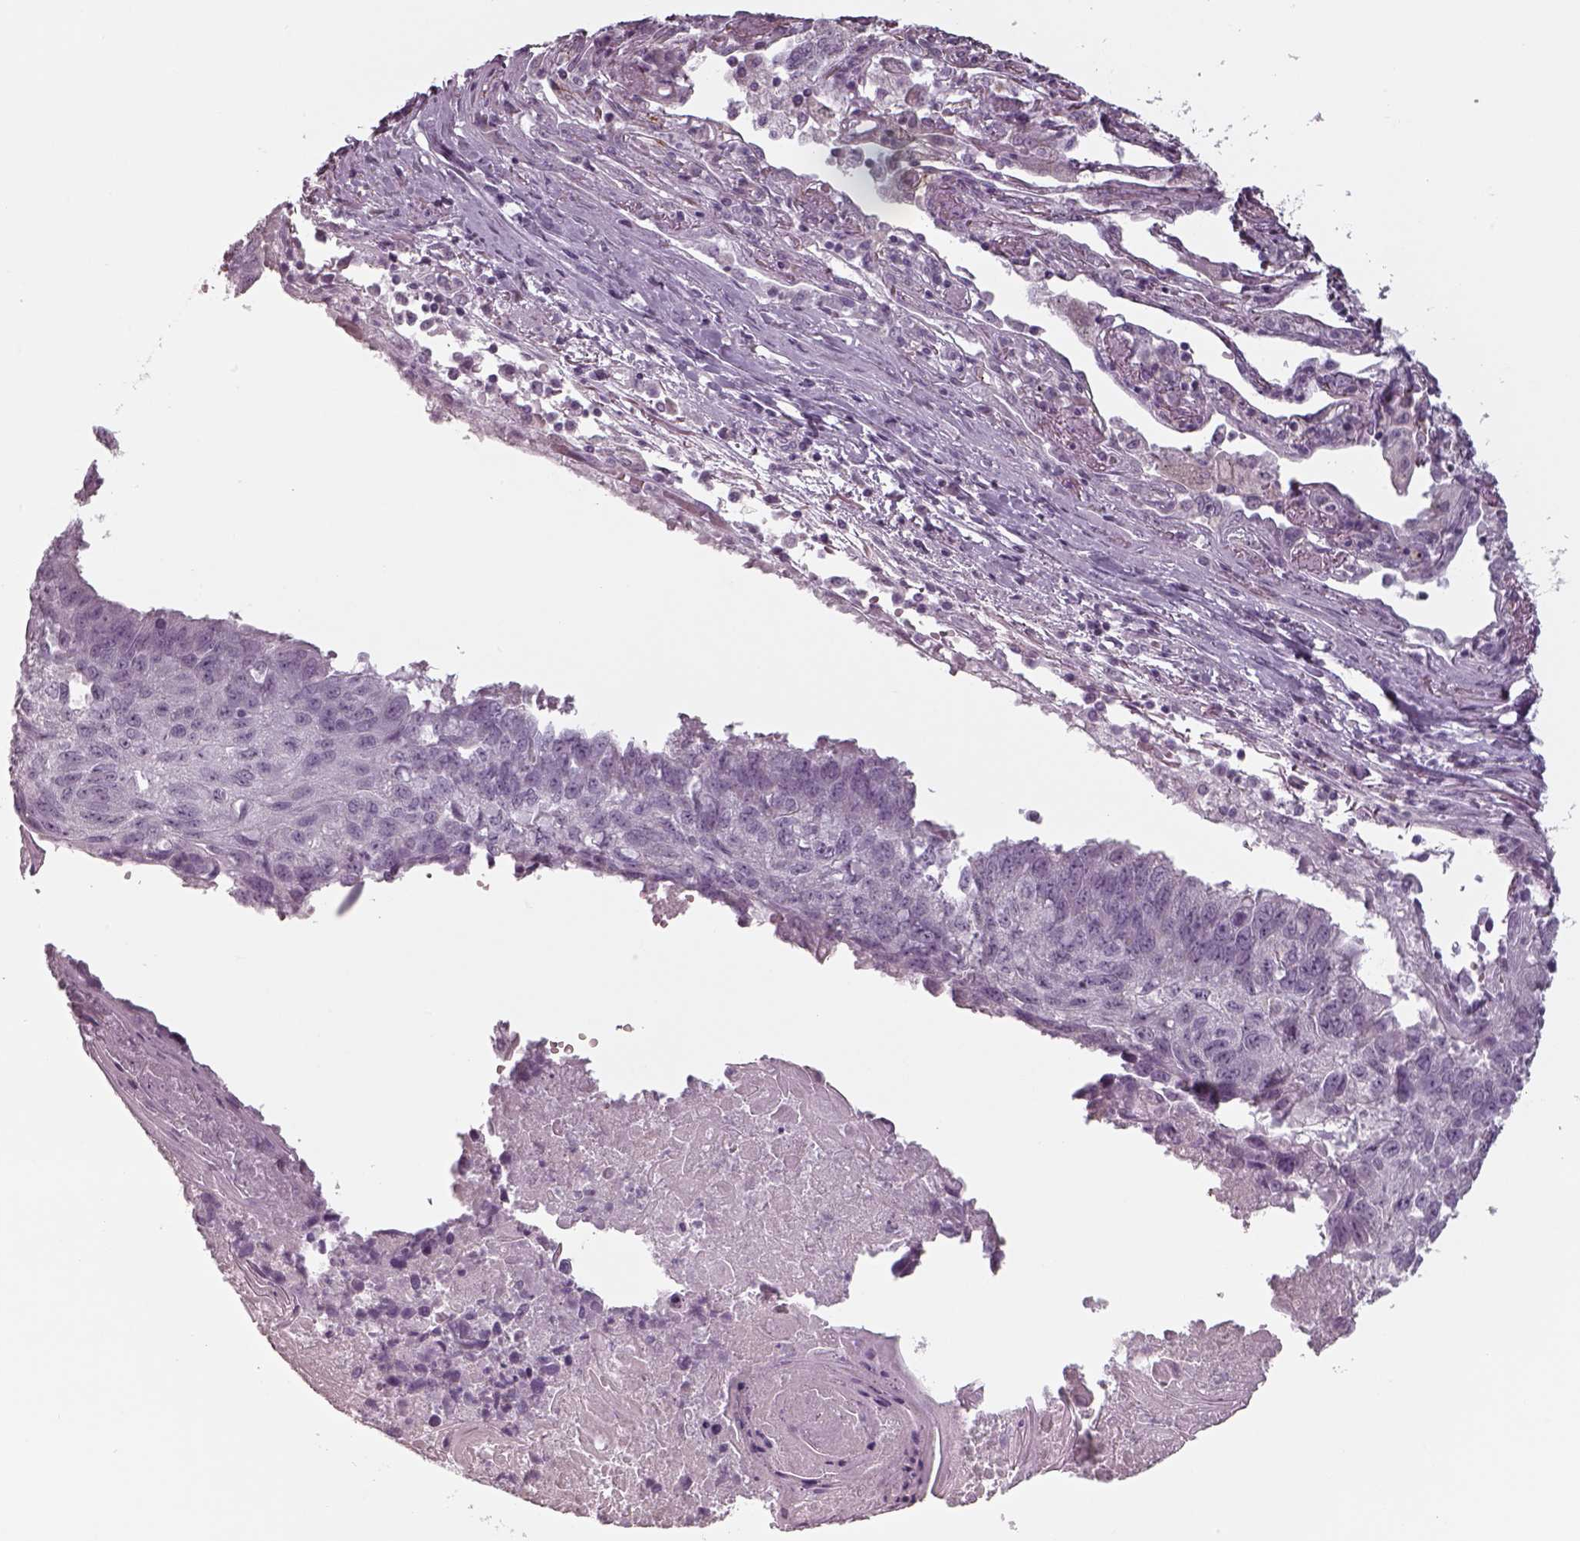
{"staining": {"intensity": "negative", "quantity": "none", "location": "none"}, "tissue": "lung cancer", "cell_type": "Tumor cells", "image_type": "cancer", "snomed": [{"axis": "morphology", "description": "Squamous cell carcinoma, NOS"}, {"axis": "topography", "description": "Lung"}], "caption": "High power microscopy micrograph of an immunohistochemistry micrograph of squamous cell carcinoma (lung), revealing no significant expression in tumor cells.", "gene": "SEPTIN14", "patient": {"sex": "male", "age": 73}}